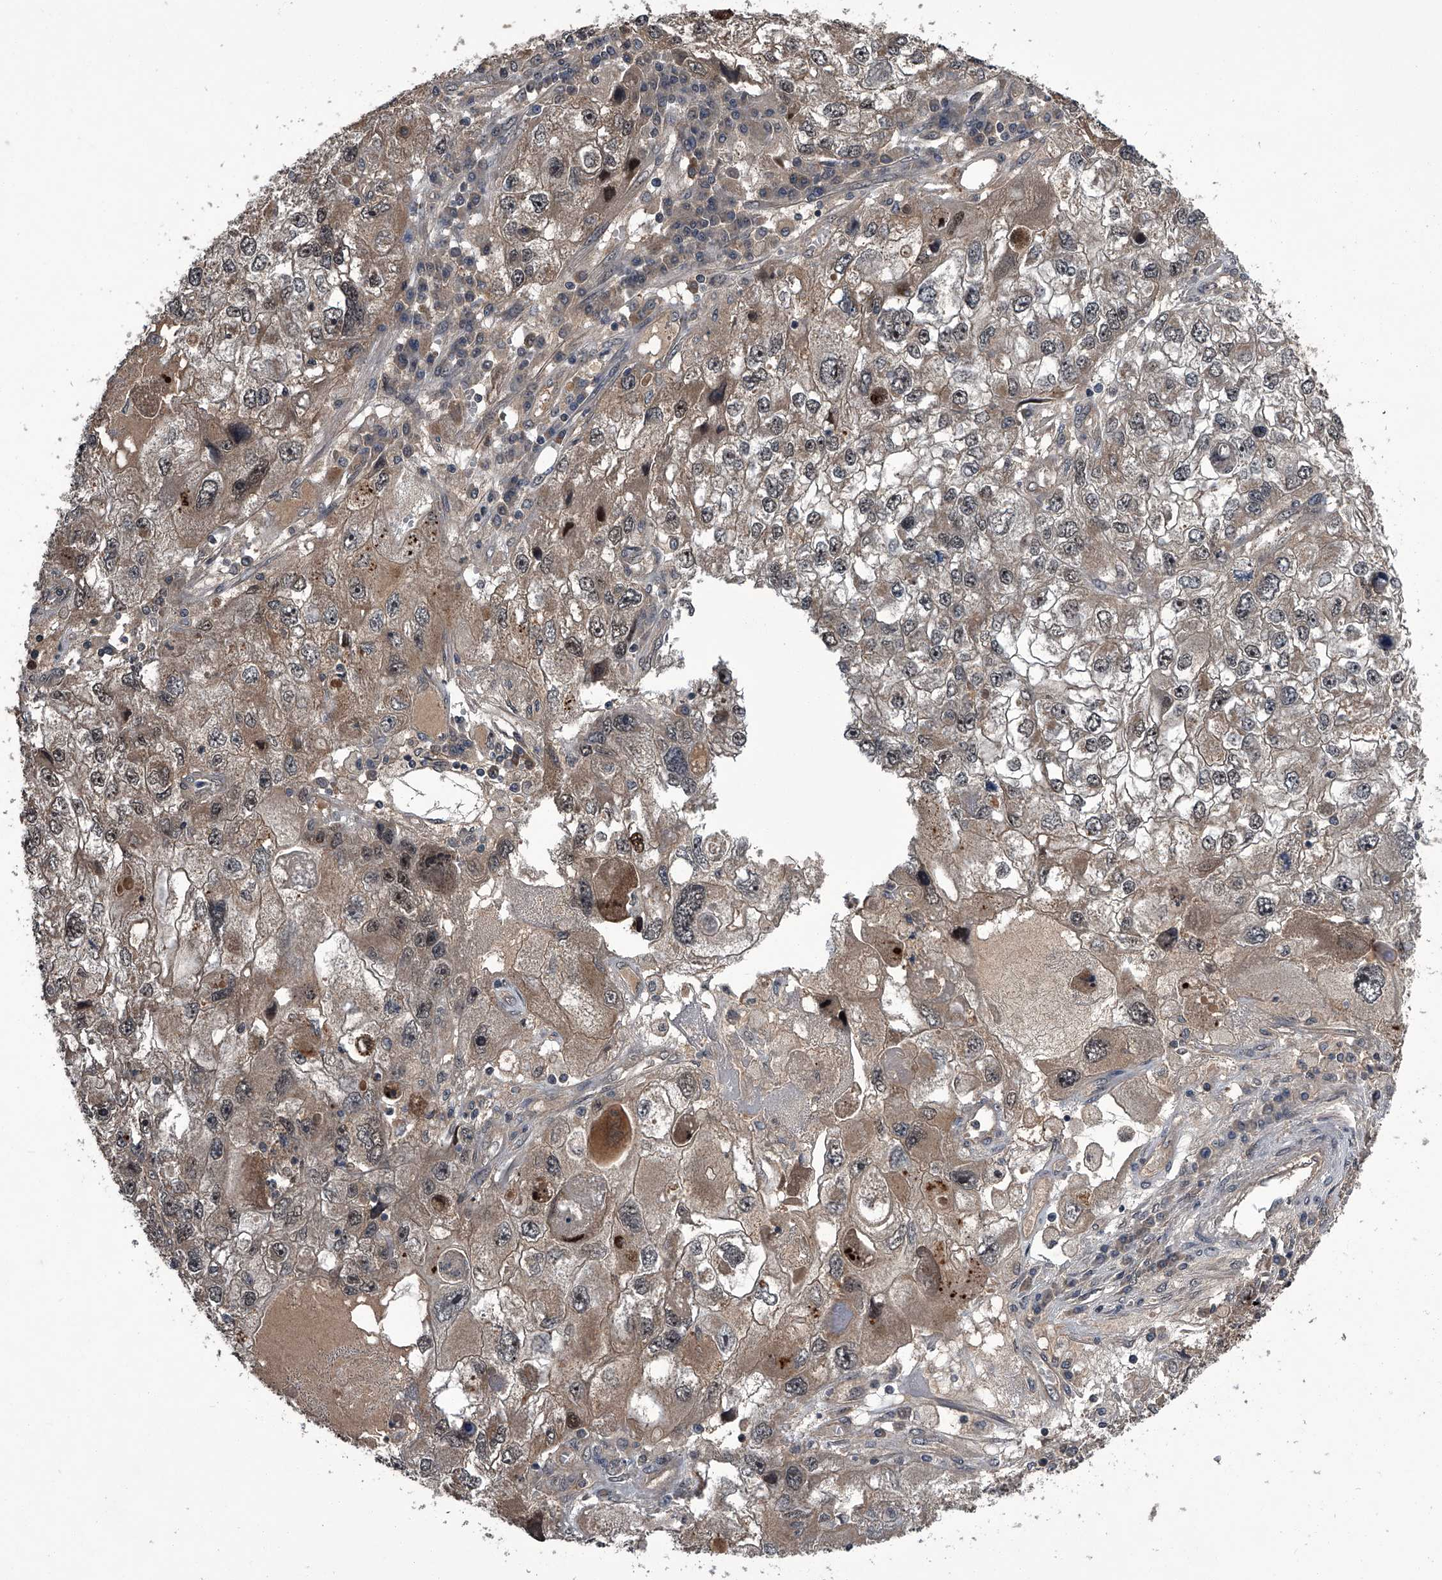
{"staining": {"intensity": "weak", "quantity": "25%-75%", "location": "cytoplasmic/membranous,nuclear"}, "tissue": "endometrial cancer", "cell_type": "Tumor cells", "image_type": "cancer", "snomed": [{"axis": "morphology", "description": "Adenocarcinoma, NOS"}, {"axis": "topography", "description": "Endometrium"}], "caption": "Protein expression analysis of endometrial adenocarcinoma demonstrates weak cytoplasmic/membranous and nuclear staining in about 25%-75% of tumor cells.", "gene": "SLC12A8", "patient": {"sex": "female", "age": 49}}